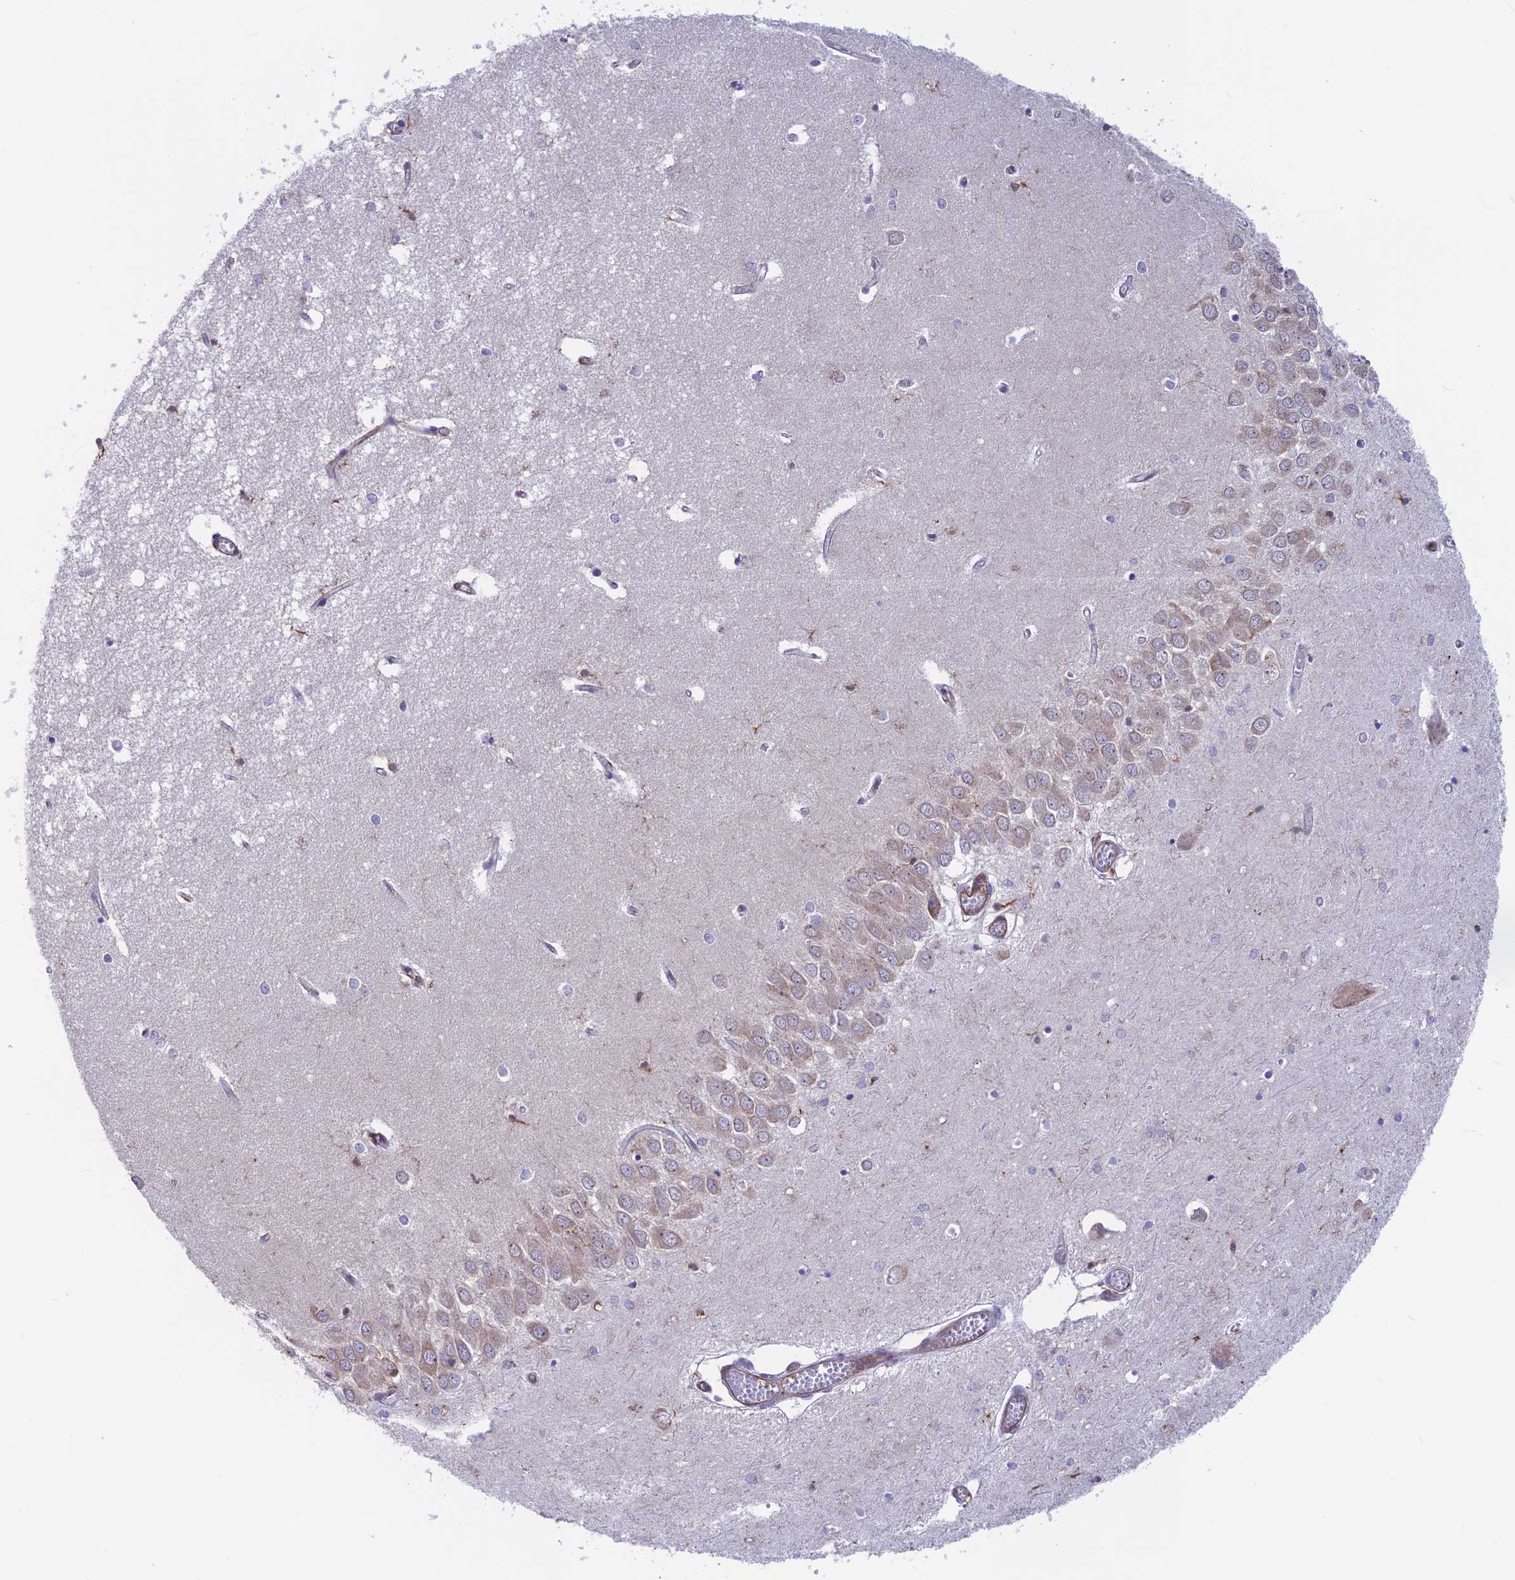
{"staining": {"intensity": "weak", "quantity": "<25%", "location": "cytoplasmic/membranous"}, "tissue": "hippocampus", "cell_type": "Glial cells", "image_type": "normal", "snomed": [{"axis": "morphology", "description": "Normal tissue, NOS"}, {"axis": "topography", "description": "Hippocampus"}], "caption": "Immunohistochemistry (IHC) of benign hippocampus demonstrates no positivity in glial cells.", "gene": "MAST2", "patient": {"sex": "male", "age": 70}}